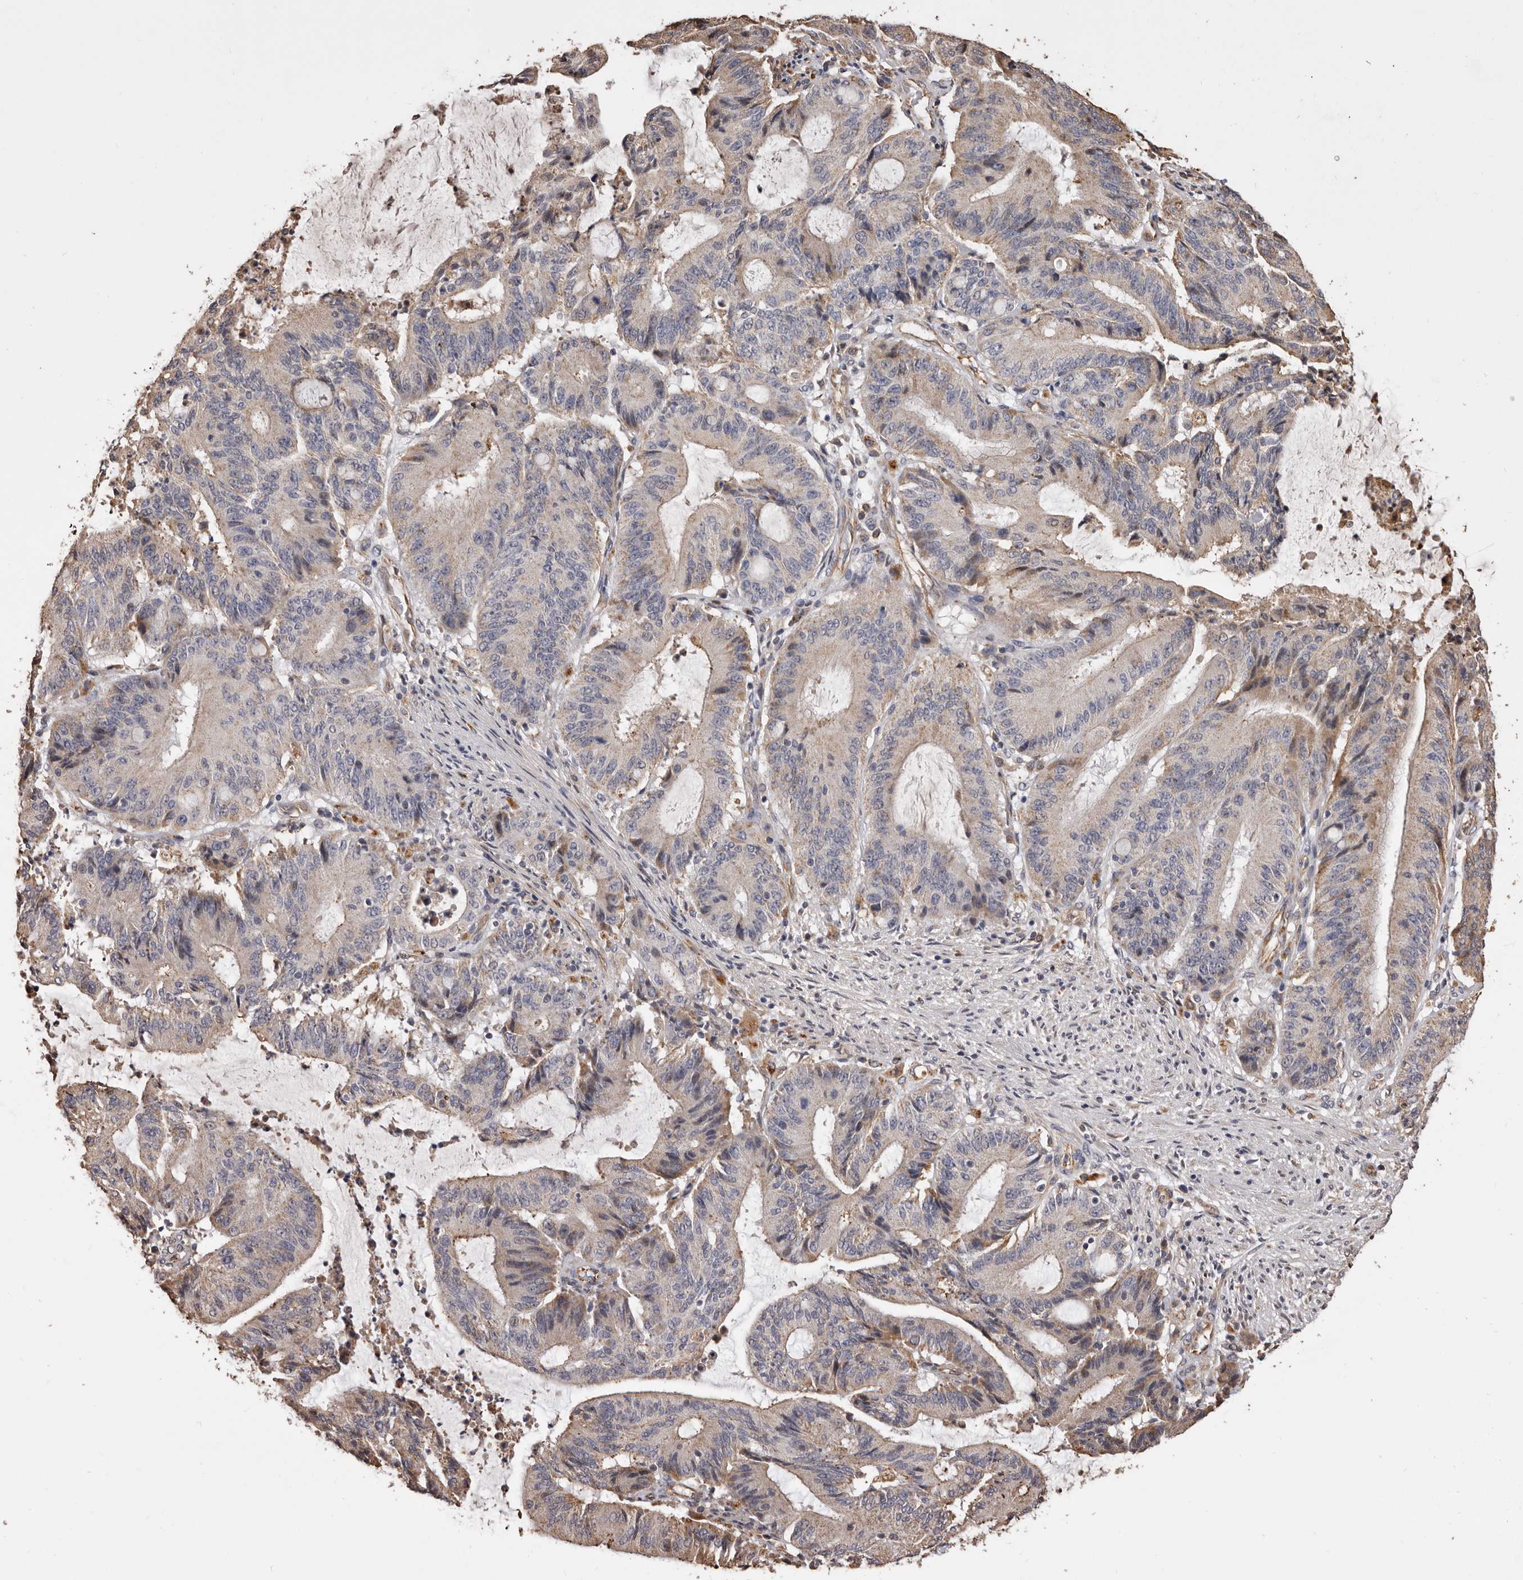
{"staining": {"intensity": "weak", "quantity": "<25%", "location": "cytoplasmic/membranous"}, "tissue": "liver cancer", "cell_type": "Tumor cells", "image_type": "cancer", "snomed": [{"axis": "morphology", "description": "Normal tissue, NOS"}, {"axis": "morphology", "description": "Cholangiocarcinoma"}, {"axis": "topography", "description": "Liver"}, {"axis": "topography", "description": "Peripheral nerve tissue"}], "caption": "Immunohistochemistry of liver cholangiocarcinoma shows no positivity in tumor cells.", "gene": "ALPK1", "patient": {"sex": "female", "age": 73}}